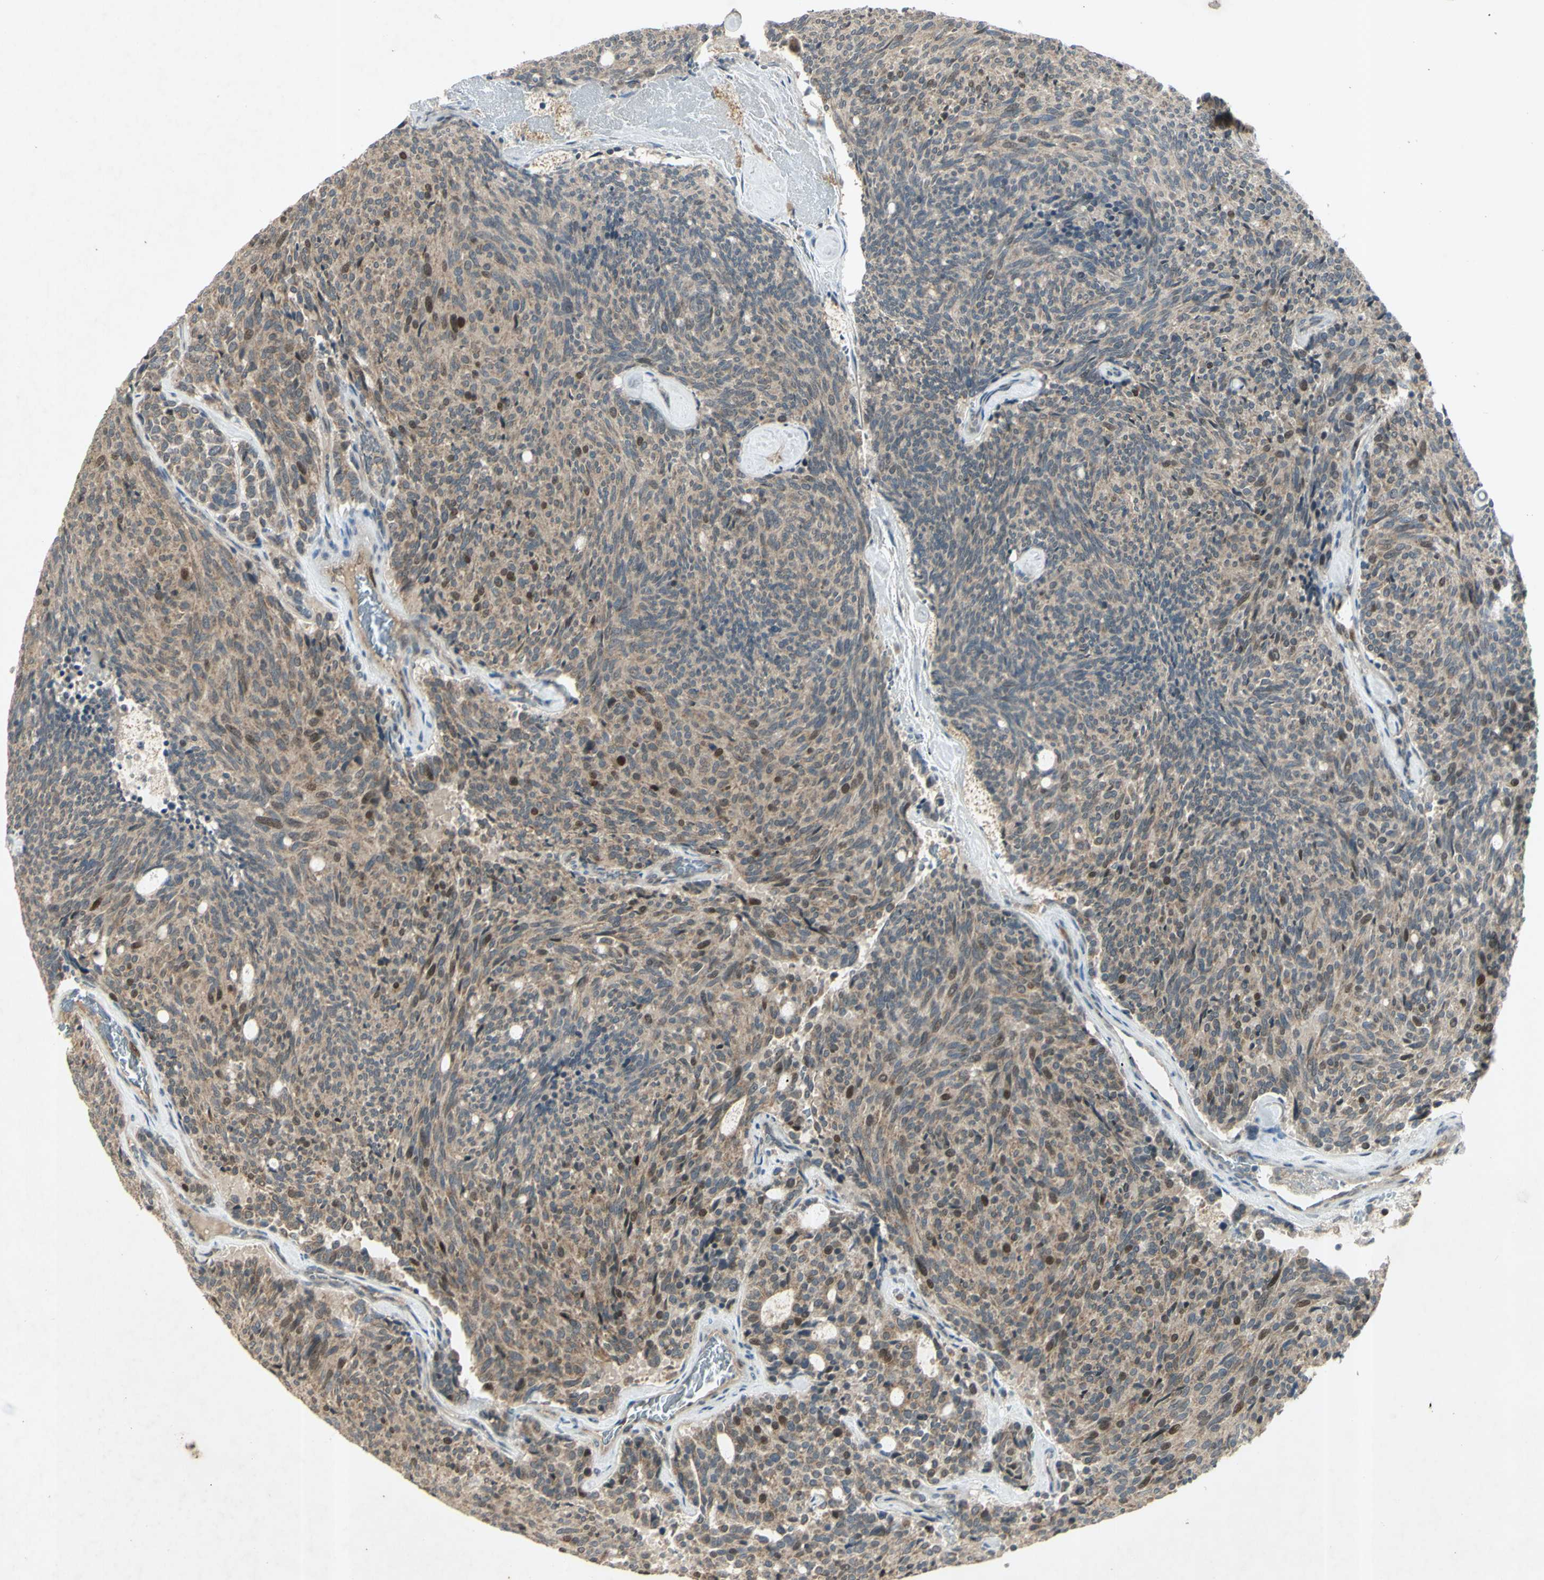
{"staining": {"intensity": "strong", "quantity": "<25%", "location": "nuclear"}, "tissue": "carcinoid", "cell_type": "Tumor cells", "image_type": "cancer", "snomed": [{"axis": "morphology", "description": "Carcinoid, malignant, NOS"}, {"axis": "topography", "description": "Pancreas"}], "caption": "IHC histopathology image of human carcinoid stained for a protein (brown), which demonstrates medium levels of strong nuclear positivity in about <25% of tumor cells.", "gene": "RAD18", "patient": {"sex": "female", "age": 54}}